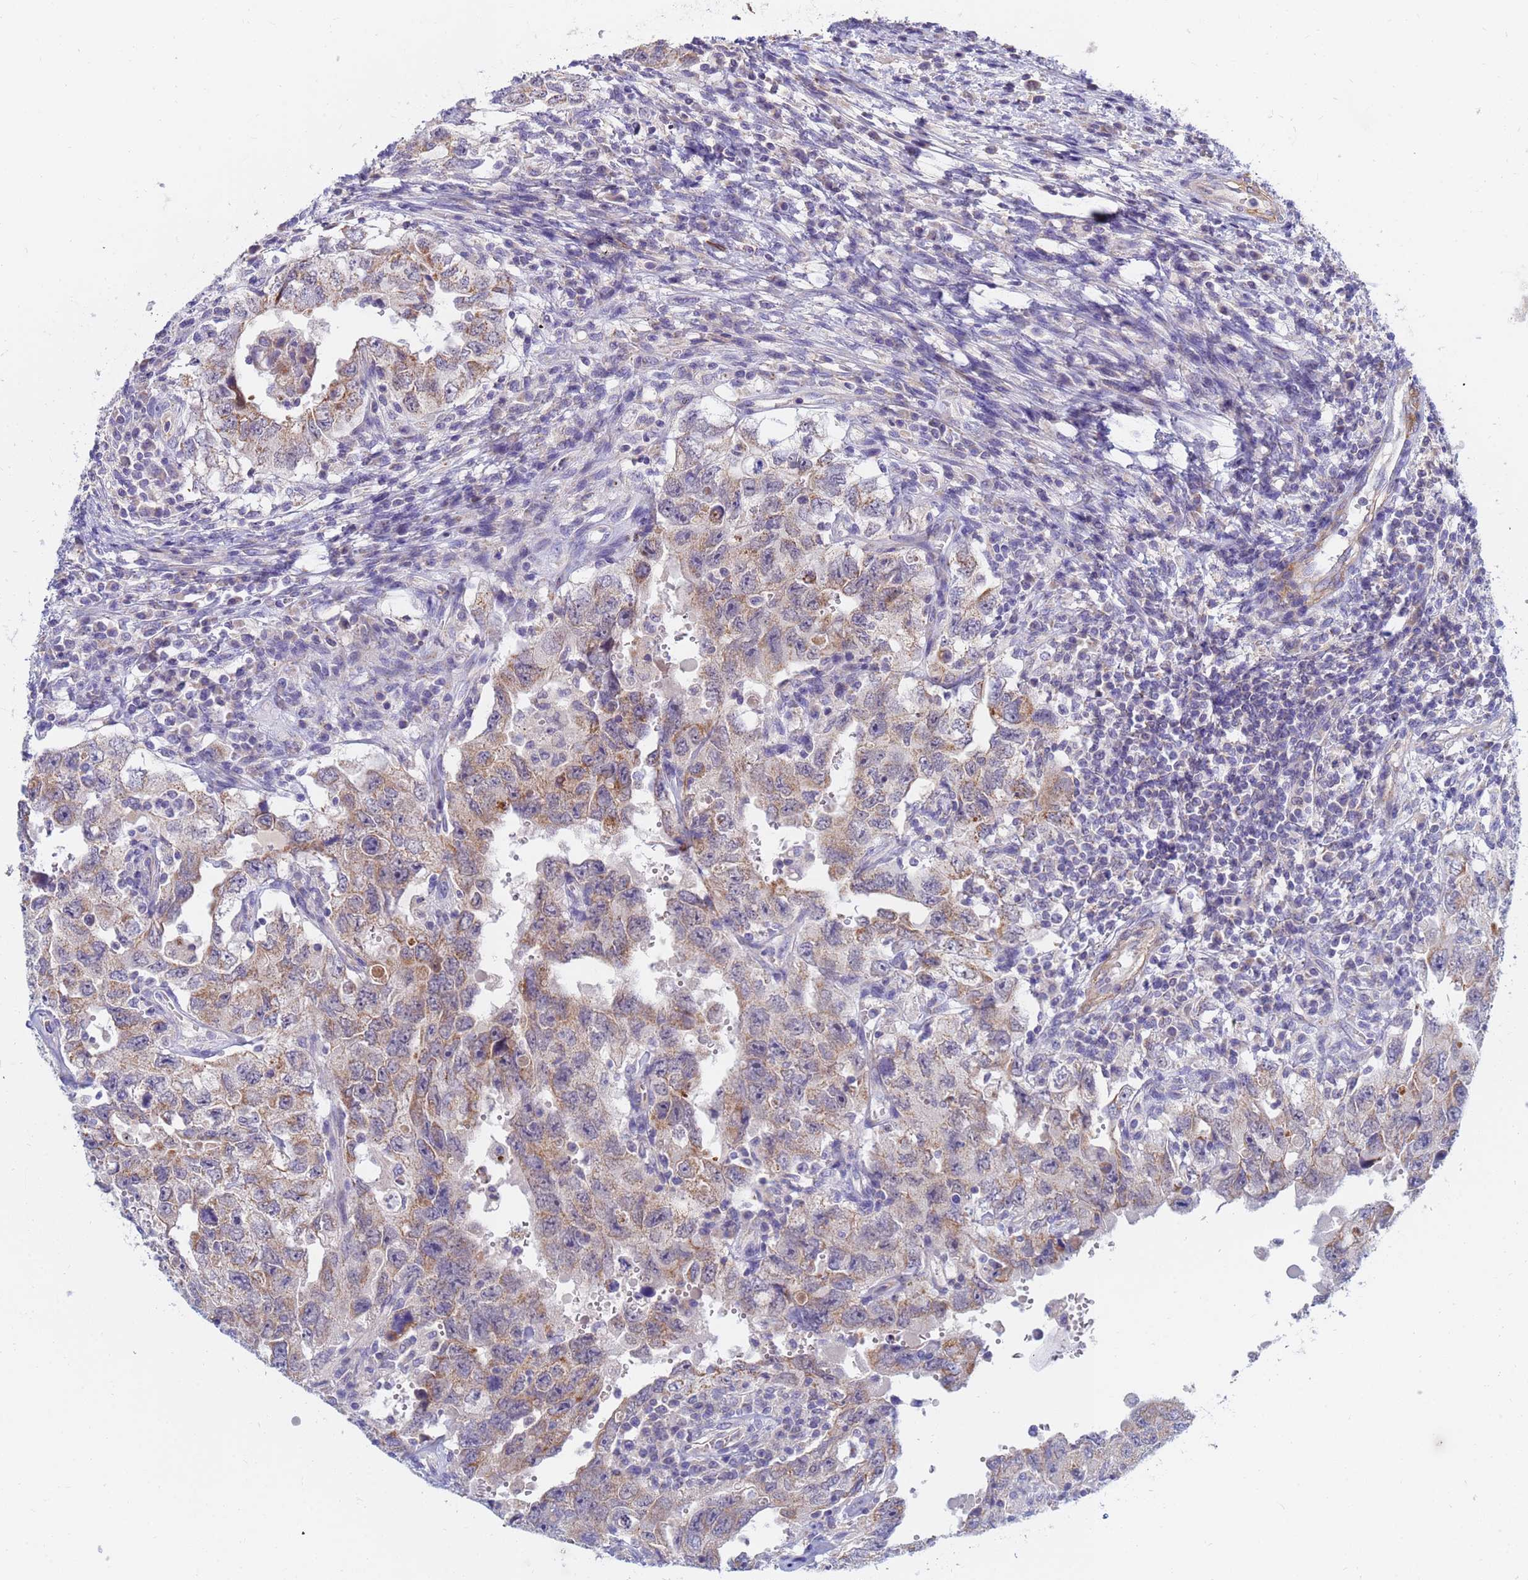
{"staining": {"intensity": "weak", "quantity": ">75%", "location": "cytoplasmic/membranous"}, "tissue": "testis cancer", "cell_type": "Tumor cells", "image_type": "cancer", "snomed": [{"axis": "morphology", "description": "Carcinoma, Embryonal, NOS"}, {"axis": "topography", "description": "Testis"}], "caption": "Immunohistochemical staining of embryonal carcinoma (testis) displays low levels of weak cytoplasmic/membranous positivity in approximately >75% of tumor cells.", "gene": "SDR39U1", "patient": {"sex": "male", "age": 26}}